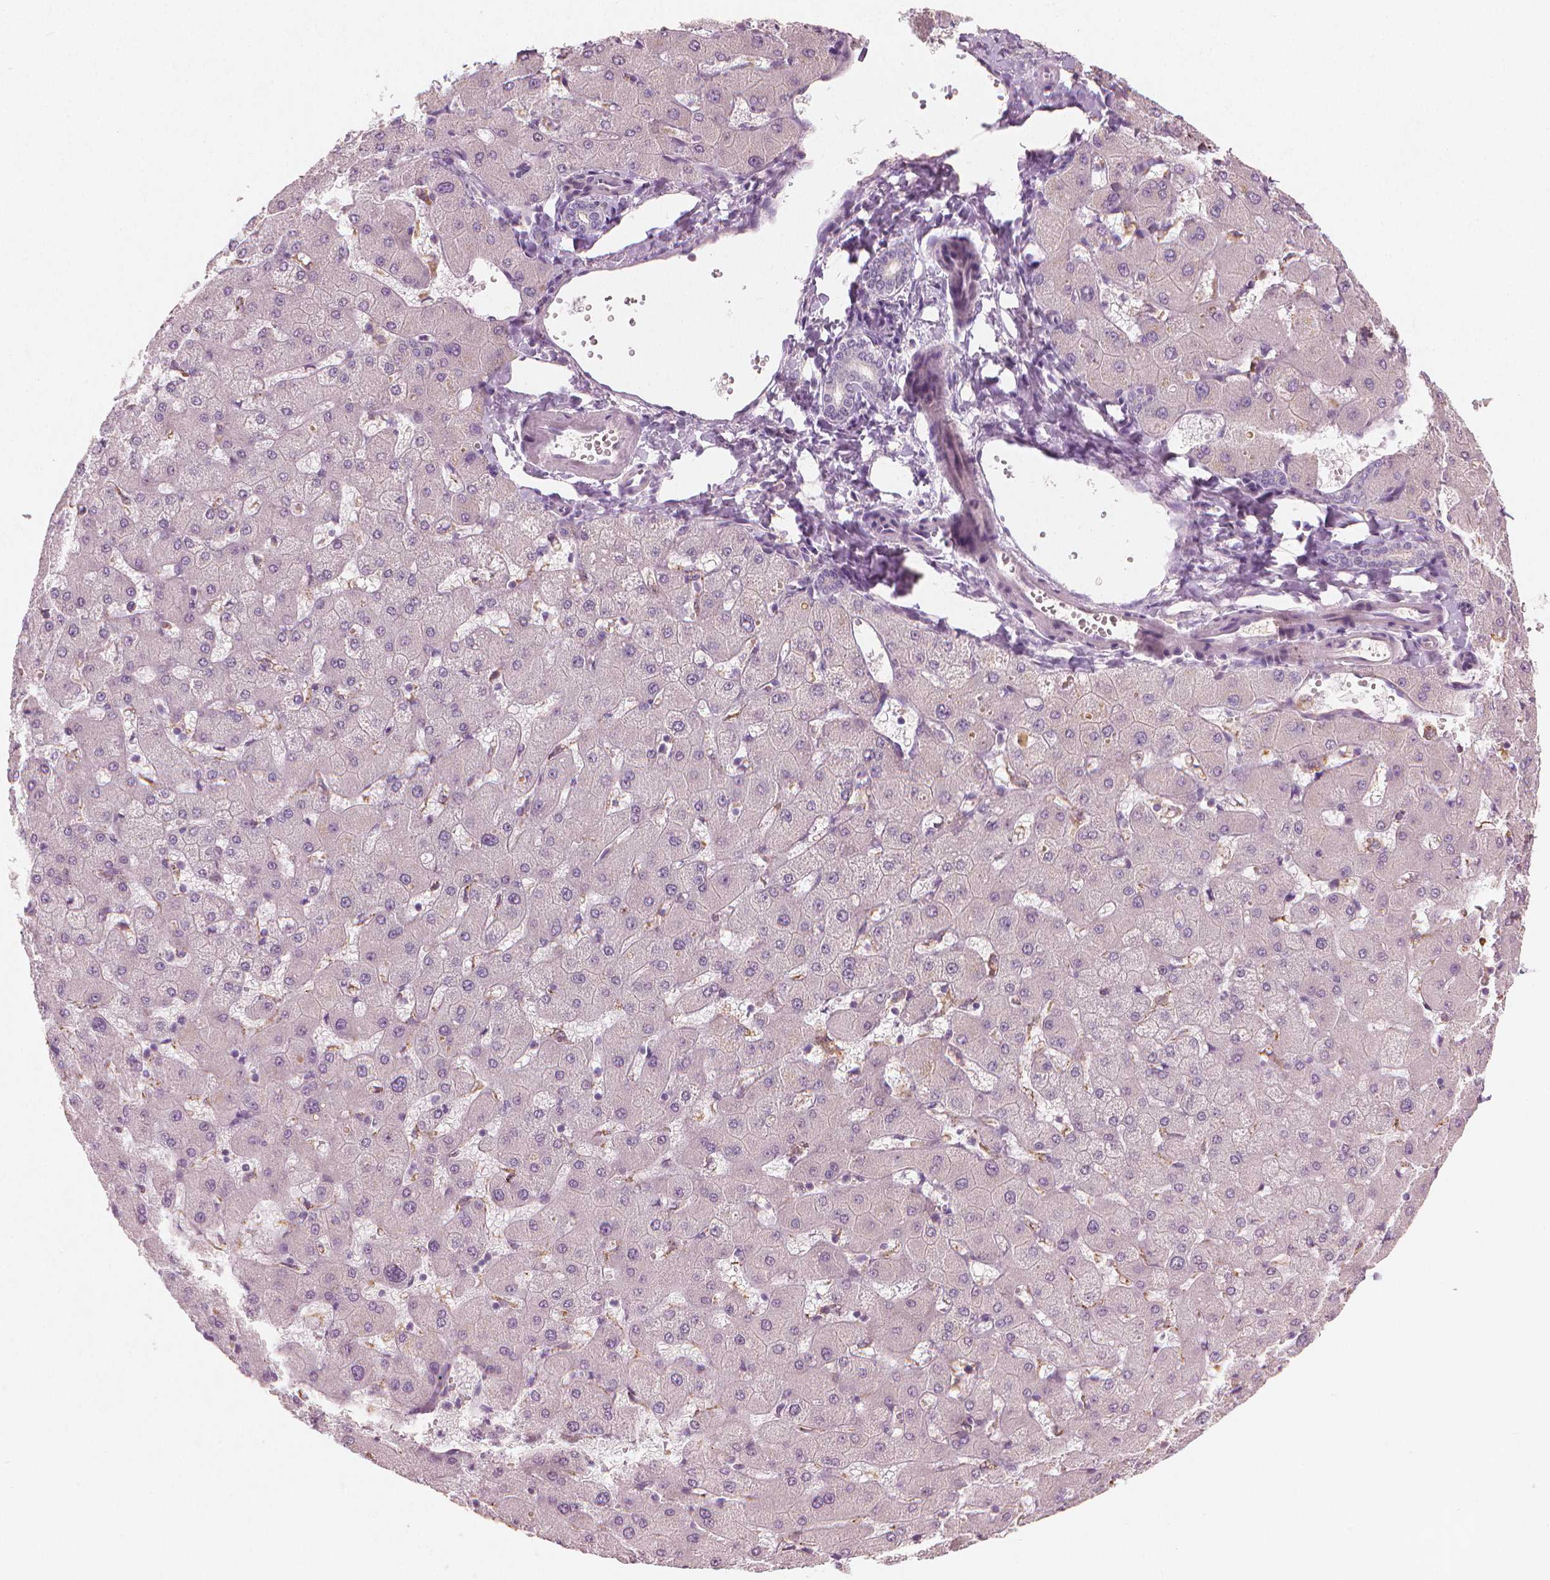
{"staining": {"intensity": "negative", "quantity": "none", "location": "none"}, "tissue": "liver", "cell_type": "Cholangiocytes", "image_type": "normal", "snomed": [{"axis": "morphology", "description": "Normal tissue, NOS"}, {"axis": "topography", "description": "Liver"}], "caption": "This is an IHC micrograph of normal human liver. There is no staining in cholangiocytes.", "gene": "SAXO2", "patient": {"sex": "female", "age": 63}}